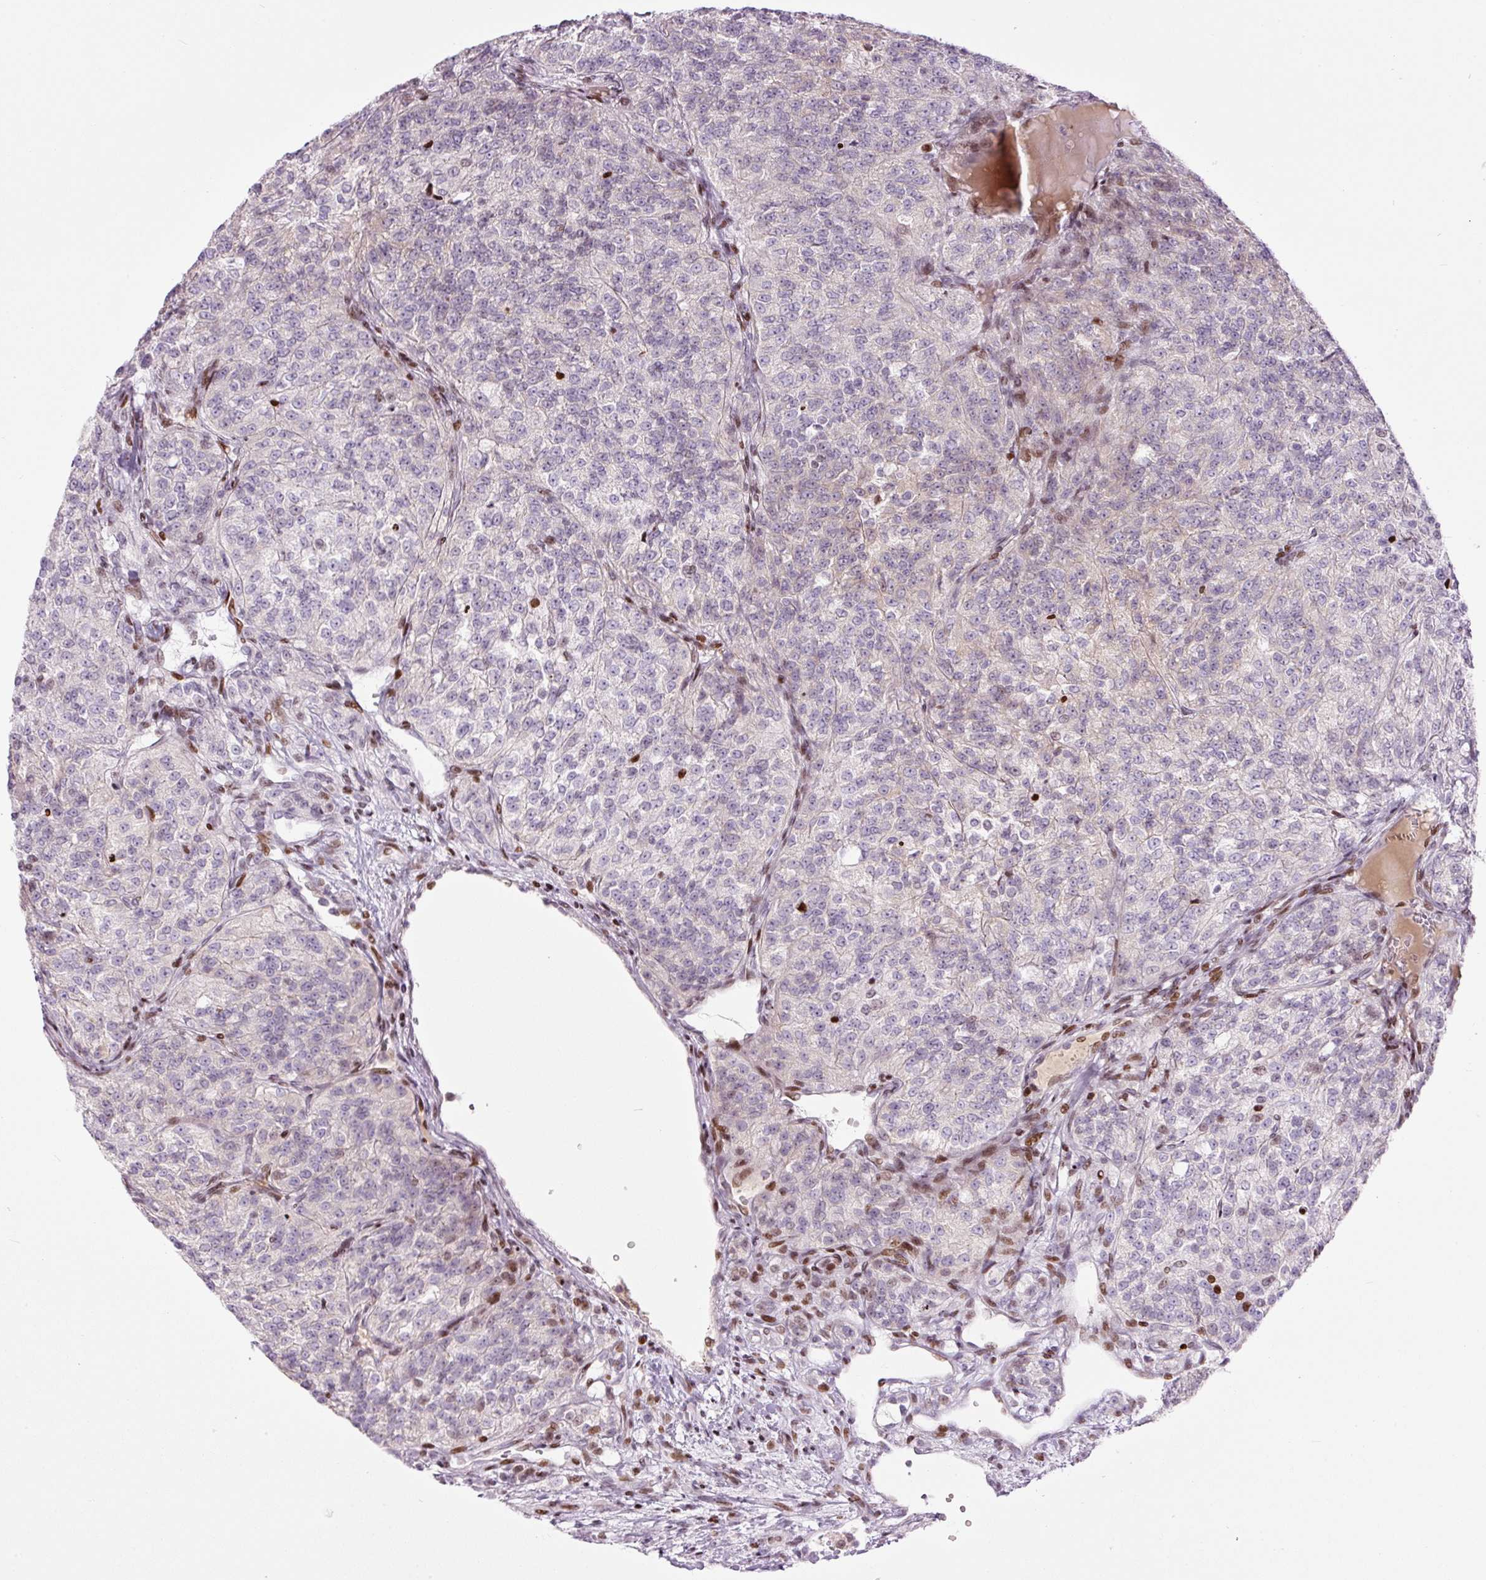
{"staining": {"intensity": "moderate", "quantity": "<25%", "location": "nuclear"}, "tissue": "renal cancer", "cell_type": "Tumor cells", "image_type": "cancer", "snomed": [{"axis": "morphology", "description": "Adenocarcinoma, NOS"}, {"axis": "topography", "description": "Kidney"}], "caption": "Renal adenocarcinoma tissue demonstrates moderate nuclear positivity in about <25% of tumor cells, visualized by immunohistochemistry.", "gene": "TMEM177", "patient": {"sex": "female", "age": 63}}